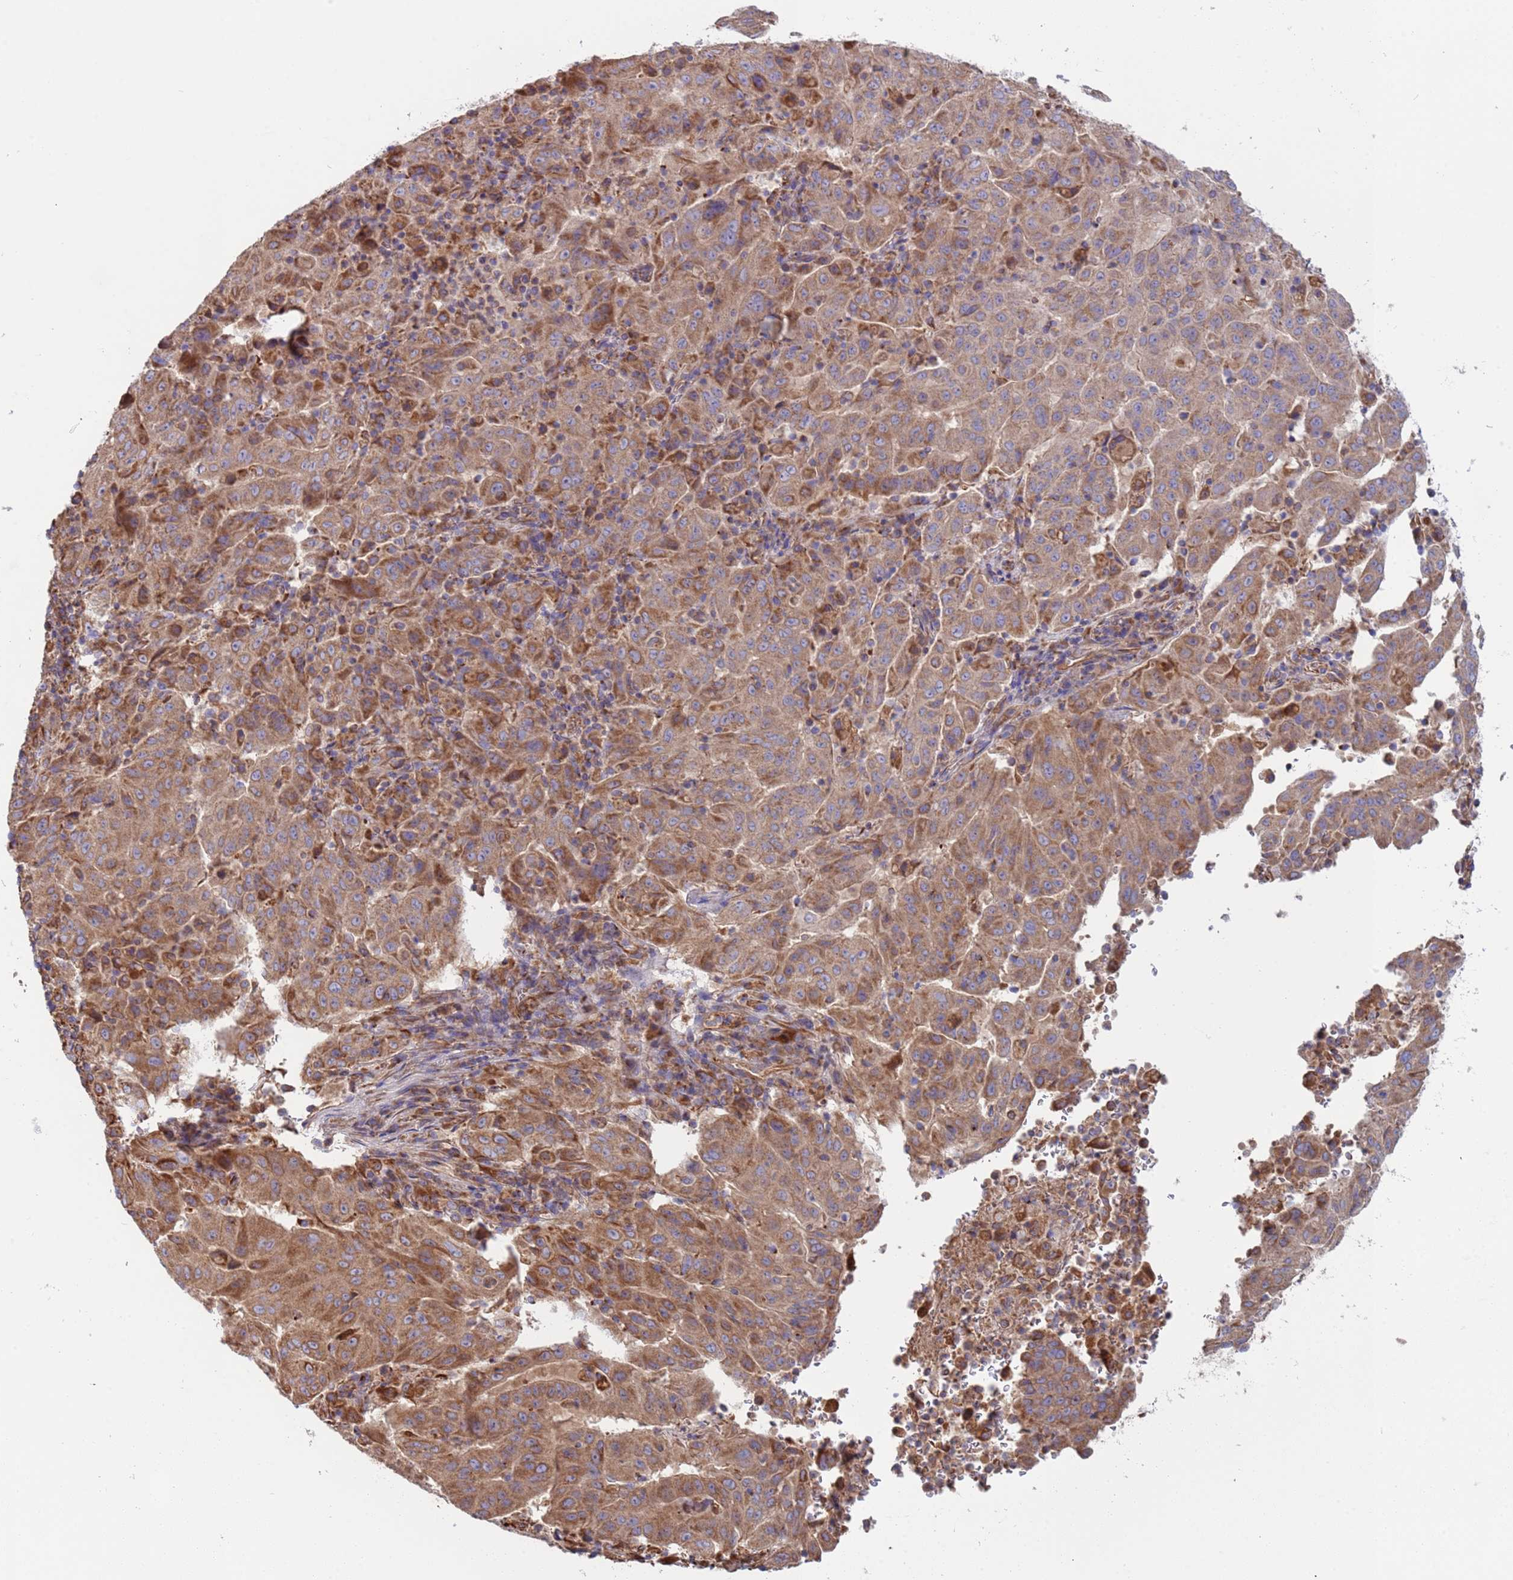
{"staining": {"intensity": "moderate", "quantity": ">75%", "location": "cytoplasmic/membranous"}, "tissue": "pancreatic cancer", "cell_type": "Tumor cells", "image_type": "cancer", "snomed": [{"axis": "morphology", "description": "Adenocarcinoma, NOS"}, {"axis": "topography", "description": "Pancreas"}], "caption": "Pancreatic cancer (adenocarcinoma) stained with DAB immunohistochemistry reveals medium levels of moderate cytoplasmic/membranous staining in approximately >75% of tumor cells. (DAB IHC with brightfield microscopy, high magnification).", "gene": "NUDT12", "patient": {"sex": "male", "age": 63}}